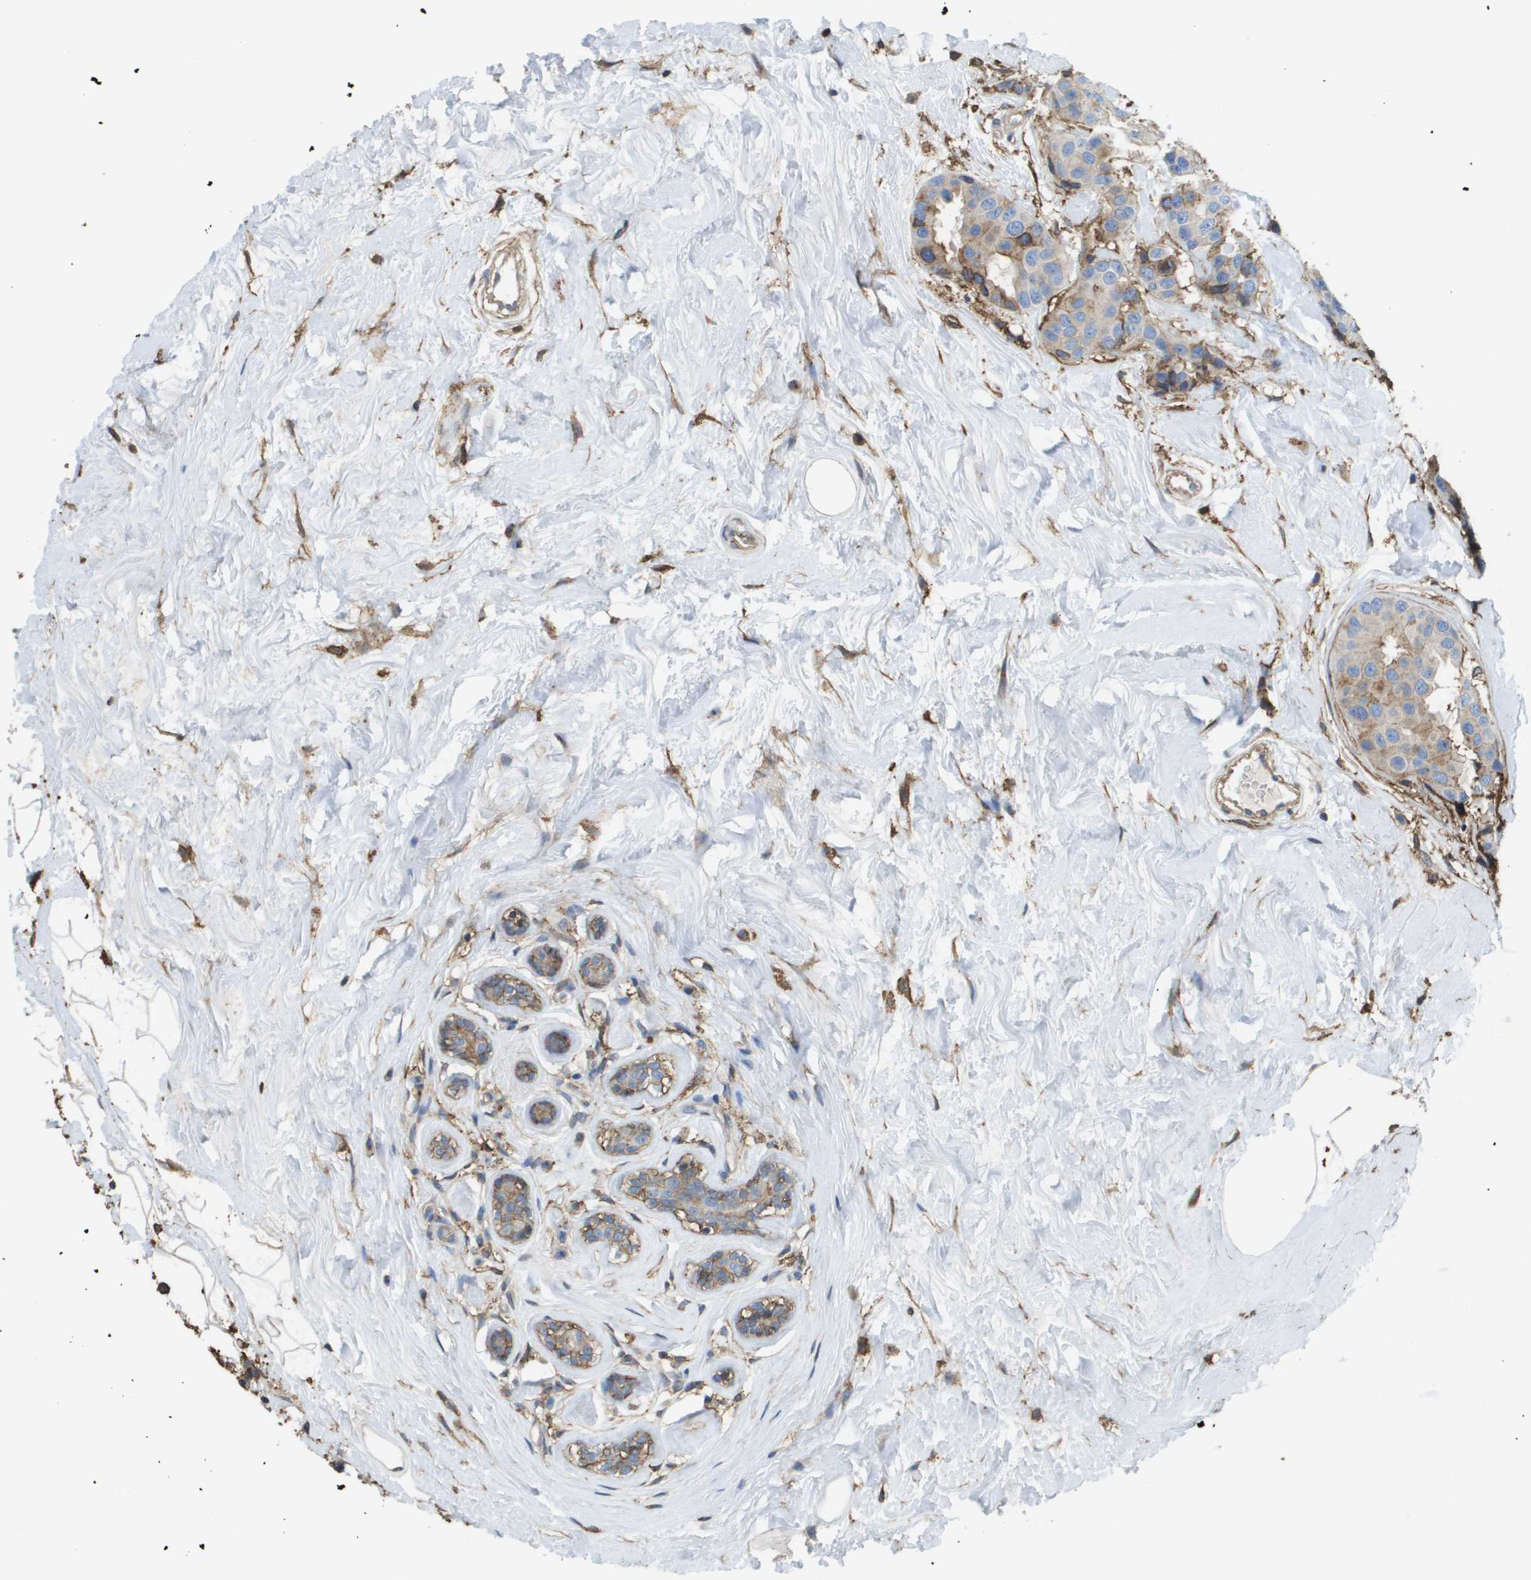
{"staining": {"intensity": "weak", "quantity": ">75%", "location": "cytoplasmic/membranous"}, "tissue": "breast cancer", "cell_type": "Tumor cells", "image_type": "cancer", "snomed": [{"axis": "morphology", "description": "Normal tissue, NOS"}, {"axis": "morphology", "description": "Duct carcinoma"}, {"axis": "topography", "description": "Breast"}], "caption": "There is low levels of weak cytoplasmic/membranous positivity in tumor cells of breast cancer, as demonstrated by immunohistochemical staining (brown color).", "gene": "PASK", "patient": {"sex": "female", "age": 39}}